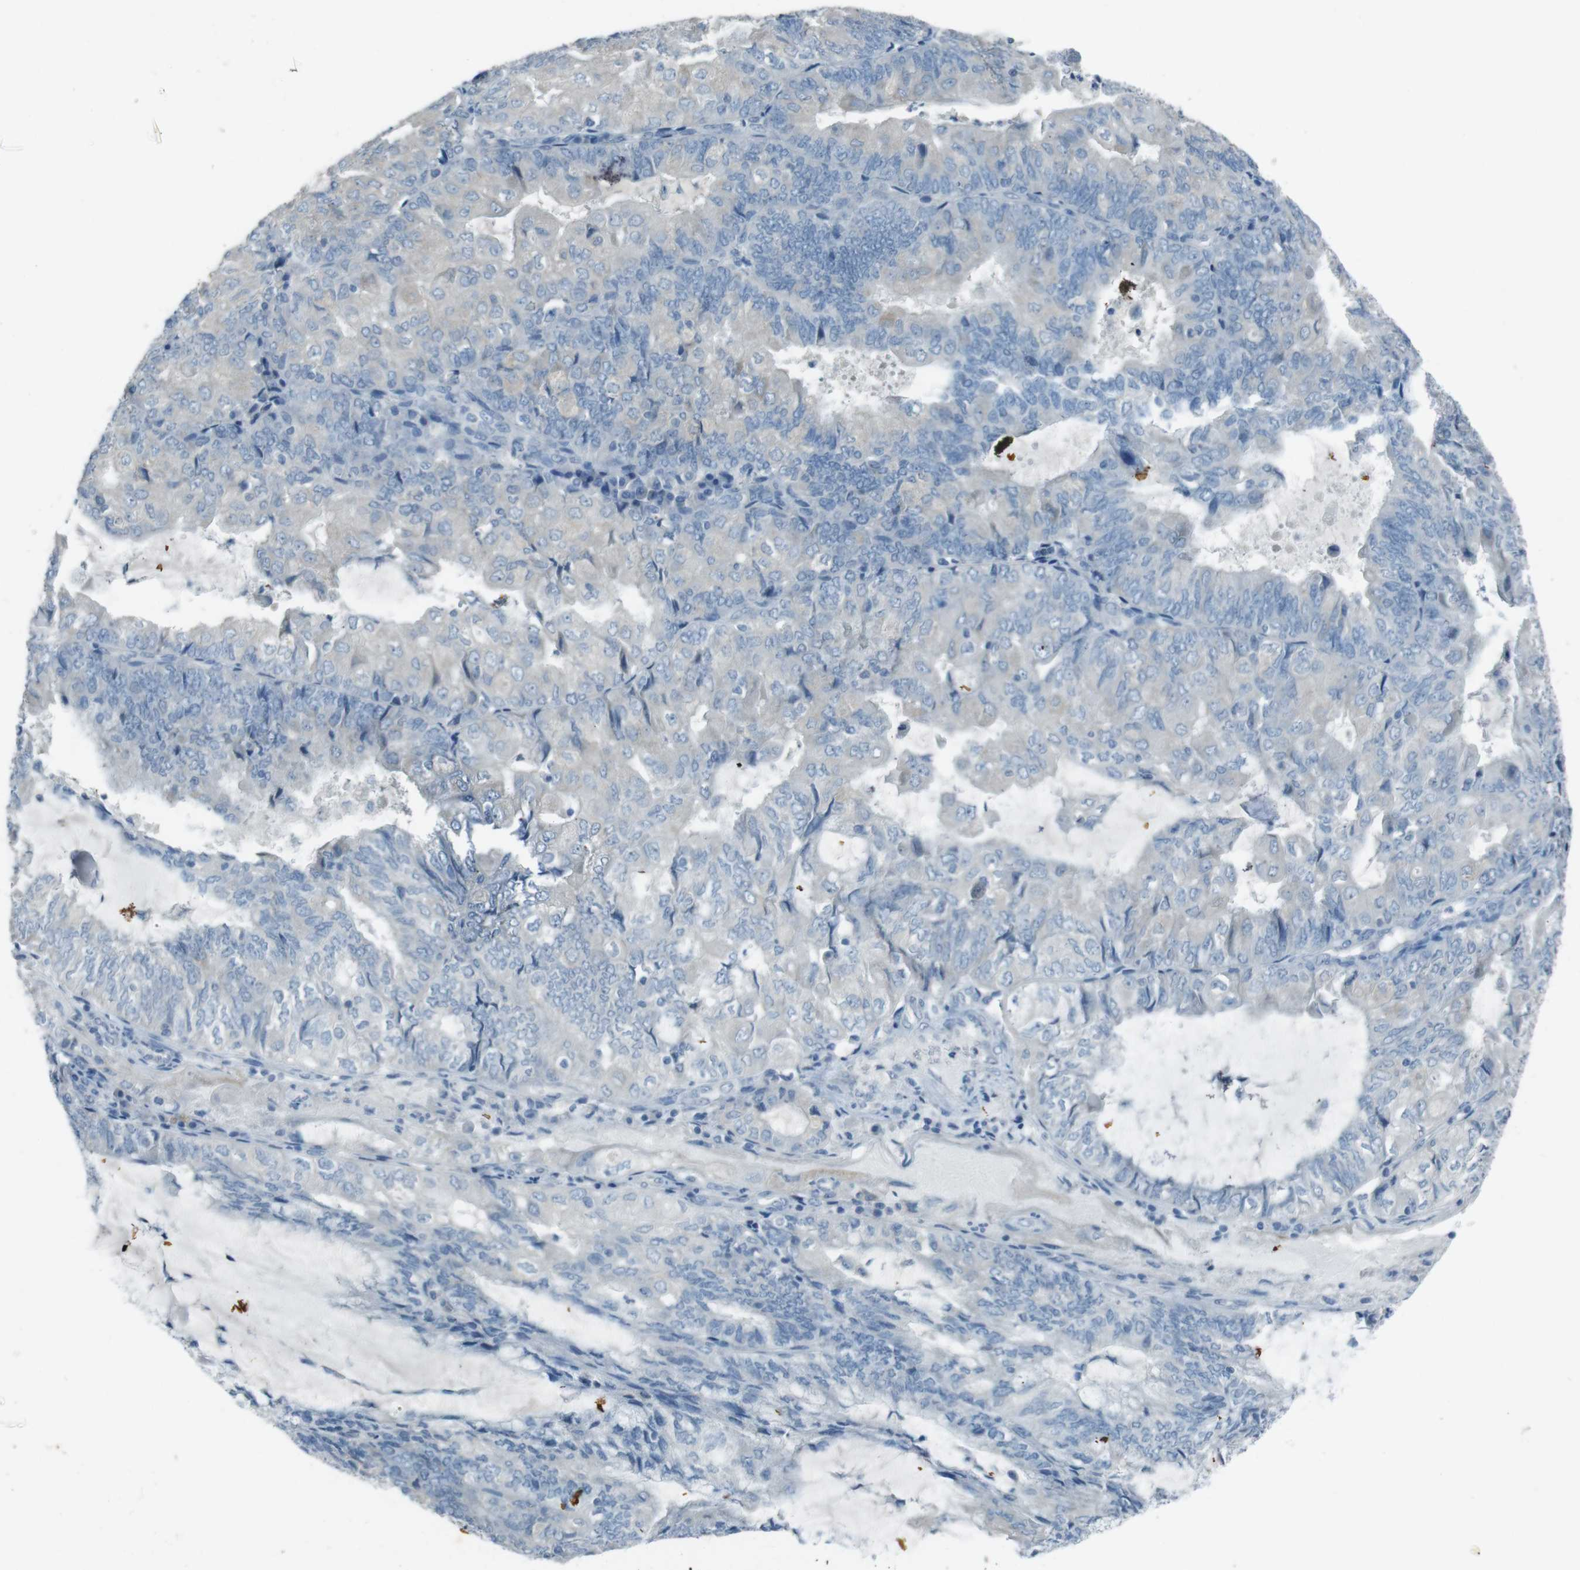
{"staining": {"intensity": "negative", "quantity": "none", "location": "none"}, "tissue": "endometrial cancer", "cell_type": "Tumor cells", "image_type": "cancer", "snomed": [{"axis": "morphology", "description": "Adenocarcinoma, NOS"}, {"axis": "topography", "description": "Endometrium"}], "caption": "The histopathology image displays no significant expression in tumor cells of endometrial cancer.", "gene": "ENTPD7", "patient": {"sex": "female", "age": 81}}